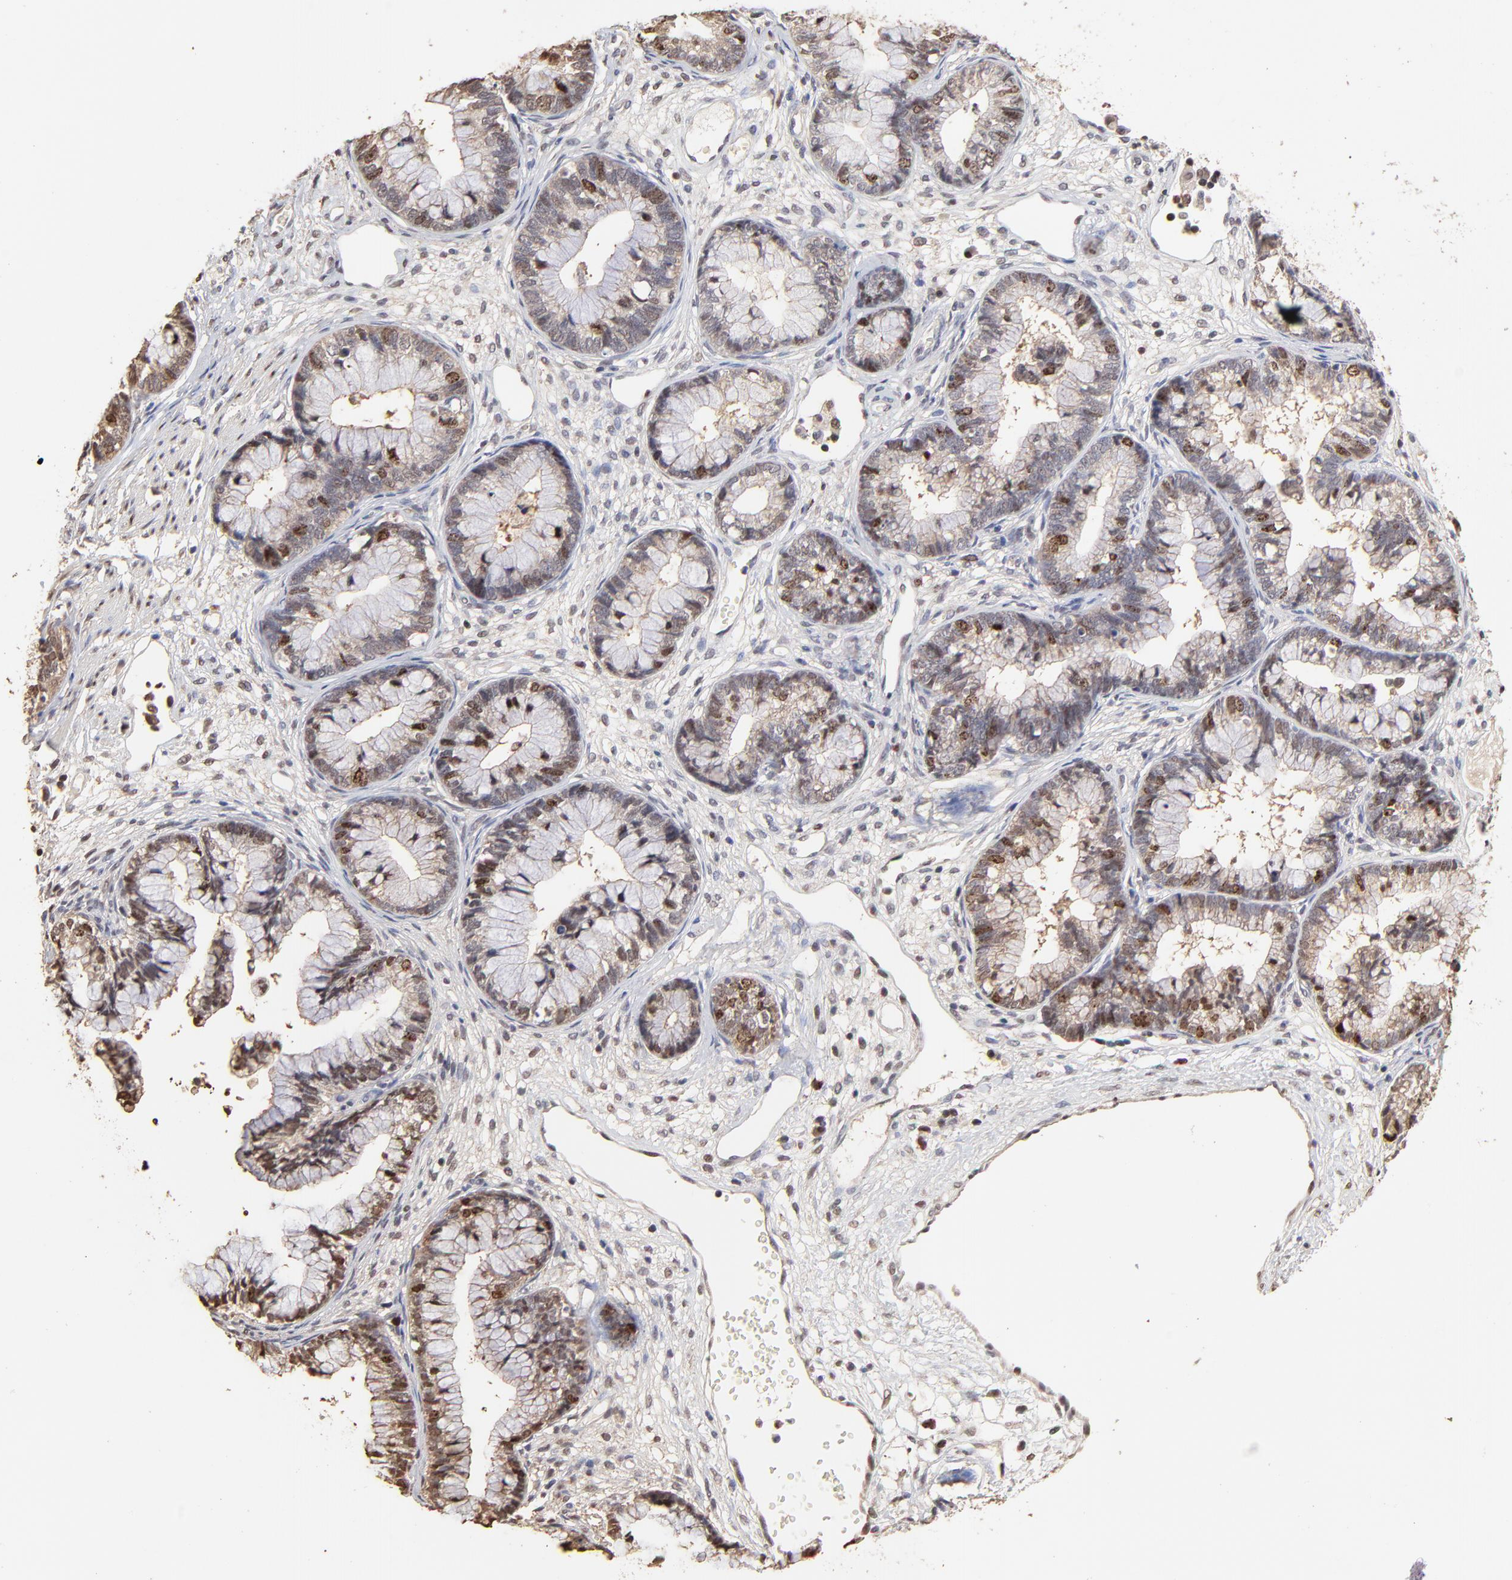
{"staining": {"intensity": "moderate", "quantity": "25%-75%", "location": "nuclear"}, "tissue": "cervical cancer", "cell_type": "Tumor cells", "image_type": "cancer", "snomed": [{"axis": "morphology", "description": "Adenocarcinoma, NOS"}, {"axis": "topography", "description": "Cervix"}], "caption": "Cervical adenocarcinoma stained with a protein marker shows moderate staining in tumor cells.", "gene": "BIRC5", "patient": {"sex": "female", "age": 44}}